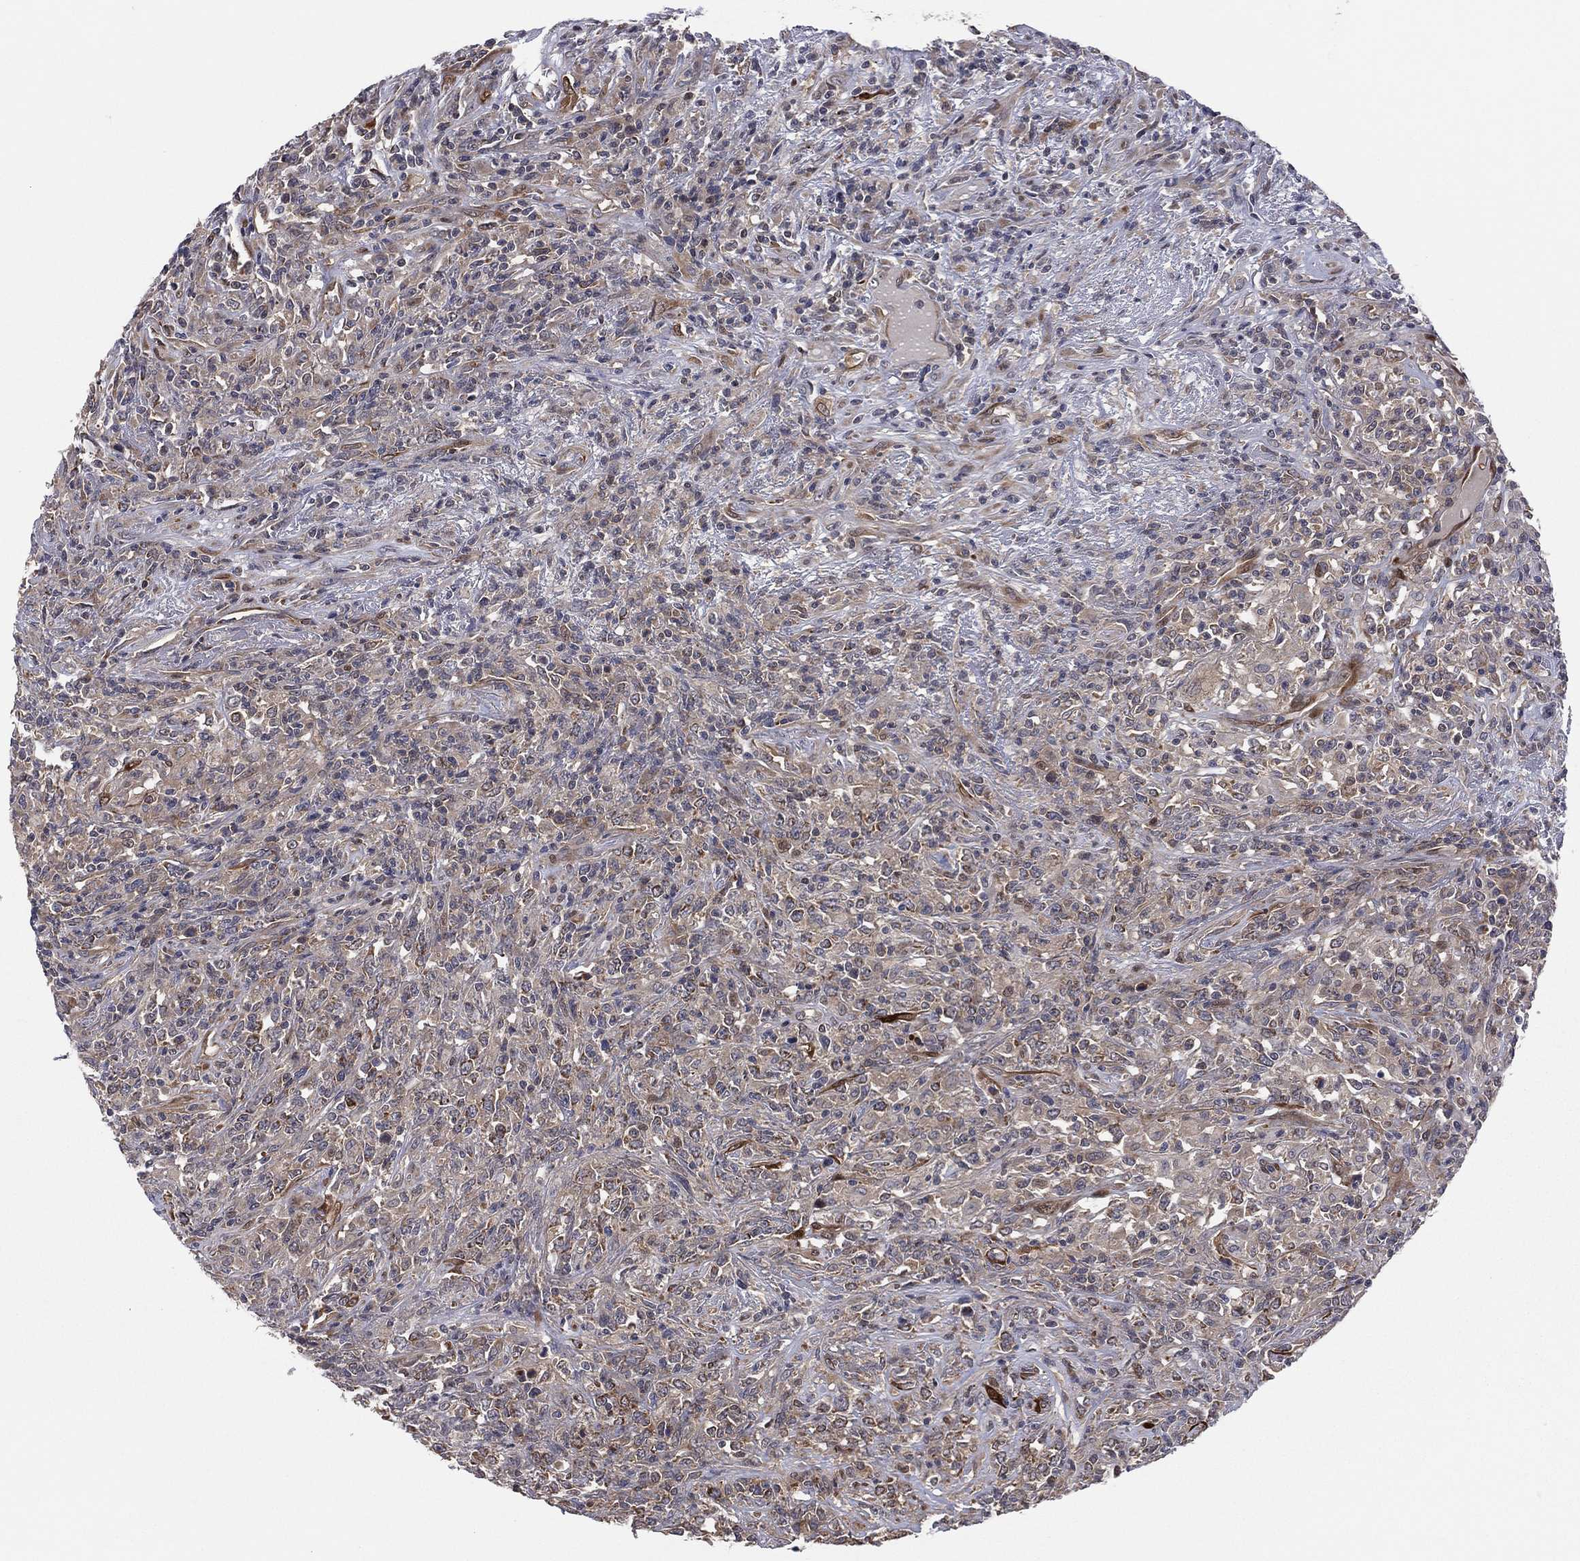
{"staining": {"intensity": "weak", "quantity": "<25%", "location": "cytoplasmic/membranous"}, "tissue": "lymphoma", "cell_type": "Tumor cells", "image_type": "cancer", "snomed": [{"axis": "morphology", "description": "Malignant lymphoma, non-Hodgkin's type, High grade"}, {"axis": "topography", "description": "Lung"}], "caption": "An immunohistochemistry micrograph of high-grade malignant lymphoma, non-Hodgkin's type is shown. There is no staining in tumor cells of high-grade malignant lymphoma, non-Hodgkin's type.", "gene": "SNCG", "patient": {"sex": "male", "age": 79}}